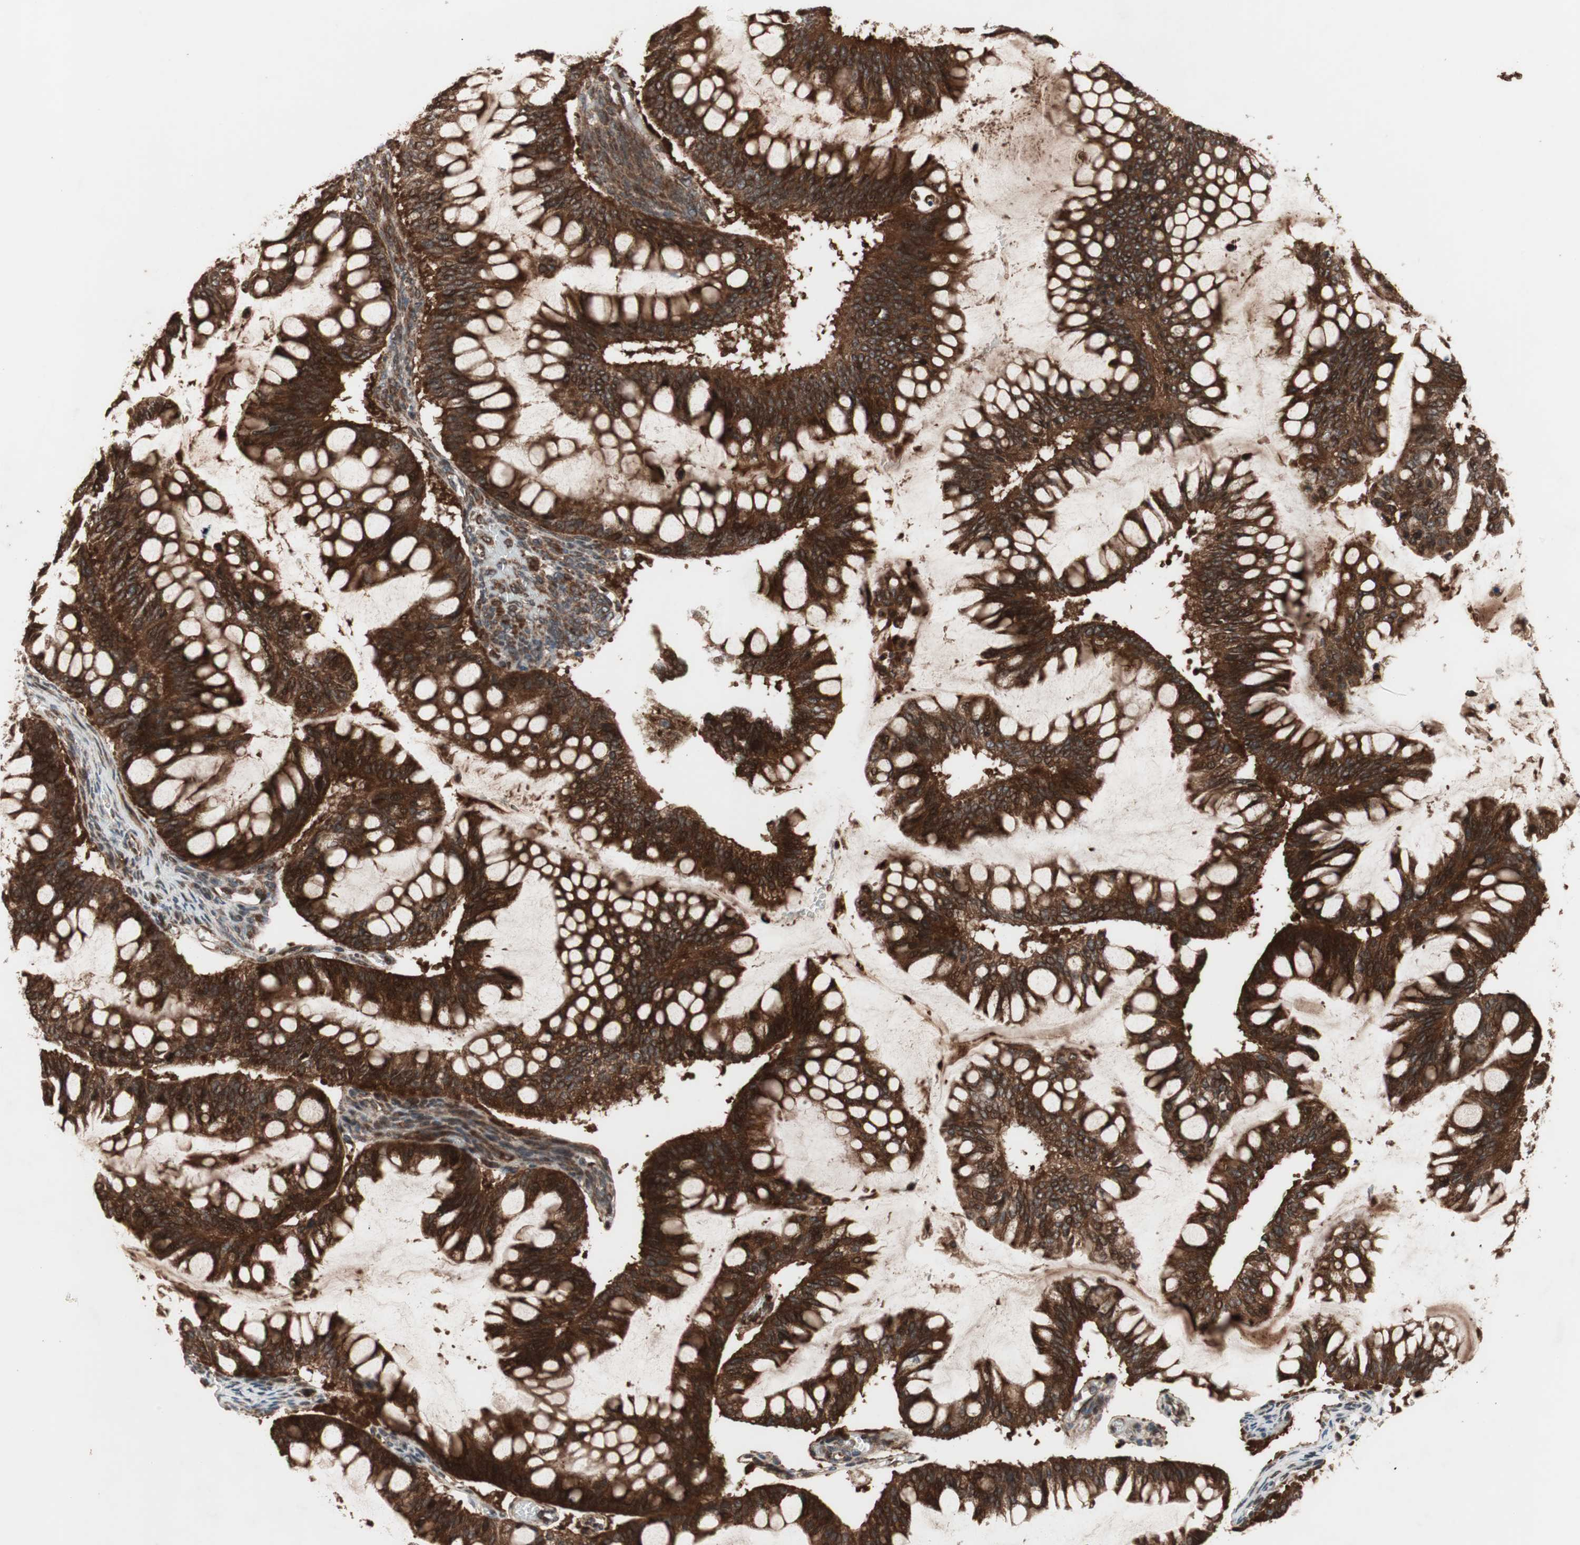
{"staining": {"intensity": "strong", "quantity": ">75%", "location": "cytoplasmic/membranous"}, "tissue": "ovarian cancer", "cell_type": "Tumor cells", "image_type": "cancer", "snomed": [{"axis": "morphology", "description": "Cystadenocarcinoma, mucinous, NOS"}, {"axis": "topography", "description": "Ovary"}], "caption": "About >75% of tumor cells in ovarian cancer (mucinous cystadenocarcinoma) show strong cytoplasmic/membranous protein positivity as visualized by brown immunohistochemical staining.", "gene": "RAB1A", "patient": {"sex": "female", "age": 73}}